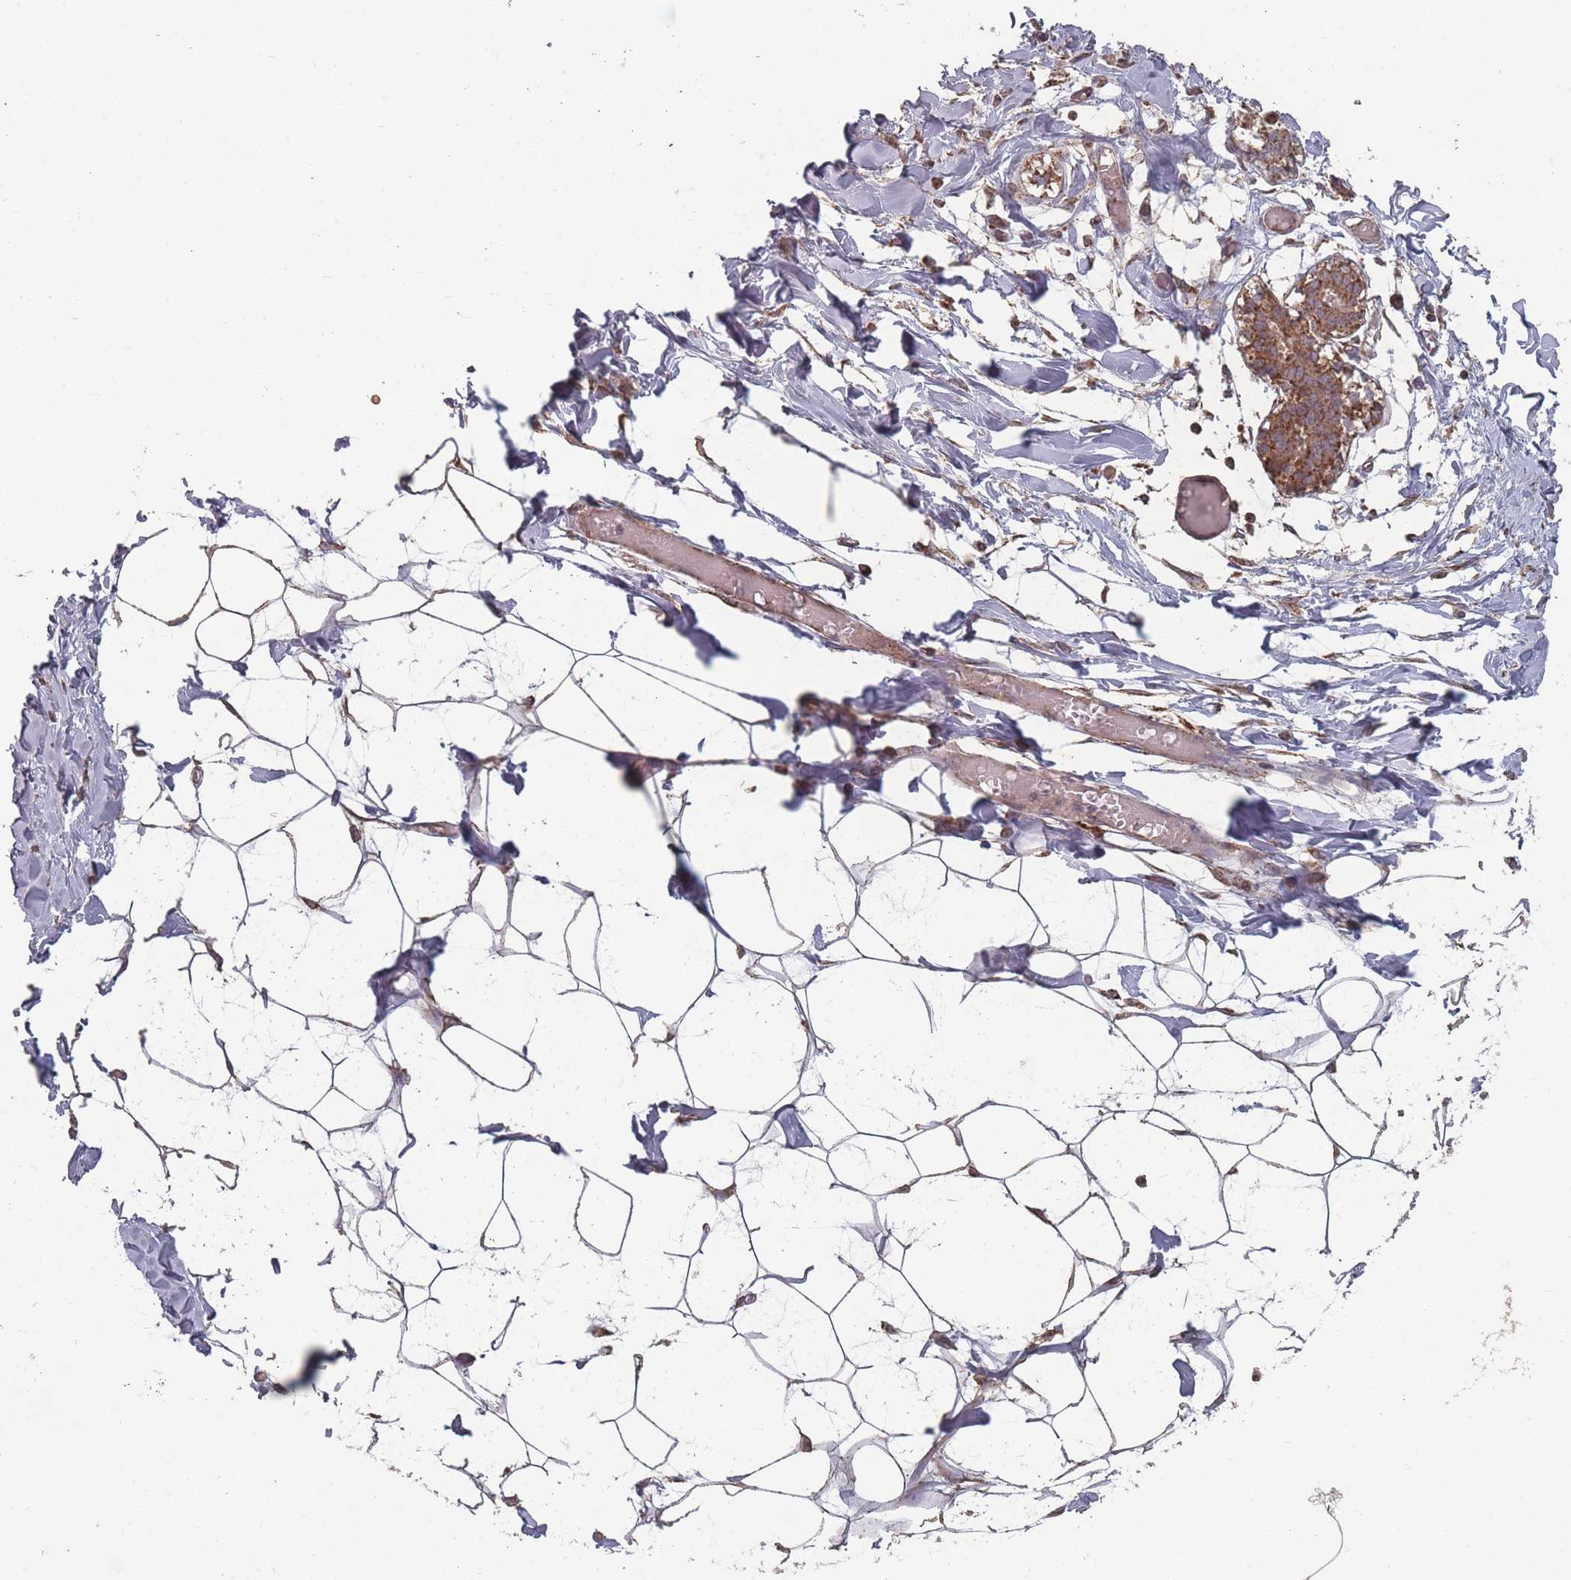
{"staining": {"intensity": "weak", "quantity": "25%-75%", "location": "cytoplasmic/membranous"}, "tissue": "breast", "cell_type": "Adipocytes", "image_type": "normal", "snomed": [{"axis": "morphology", "description": "Normal tissue, NOS"}, {"axis": "topography", "description": "Breast"}], "caption": "High-power microscopy captured an immunohistochemistry image of normal breast, revealing weak cytoplasmic/membranous expression in approximately 25%-75% of adipocytes.", "gene": "LYRM7", "patient": {"sex": "female", "age": 27}}